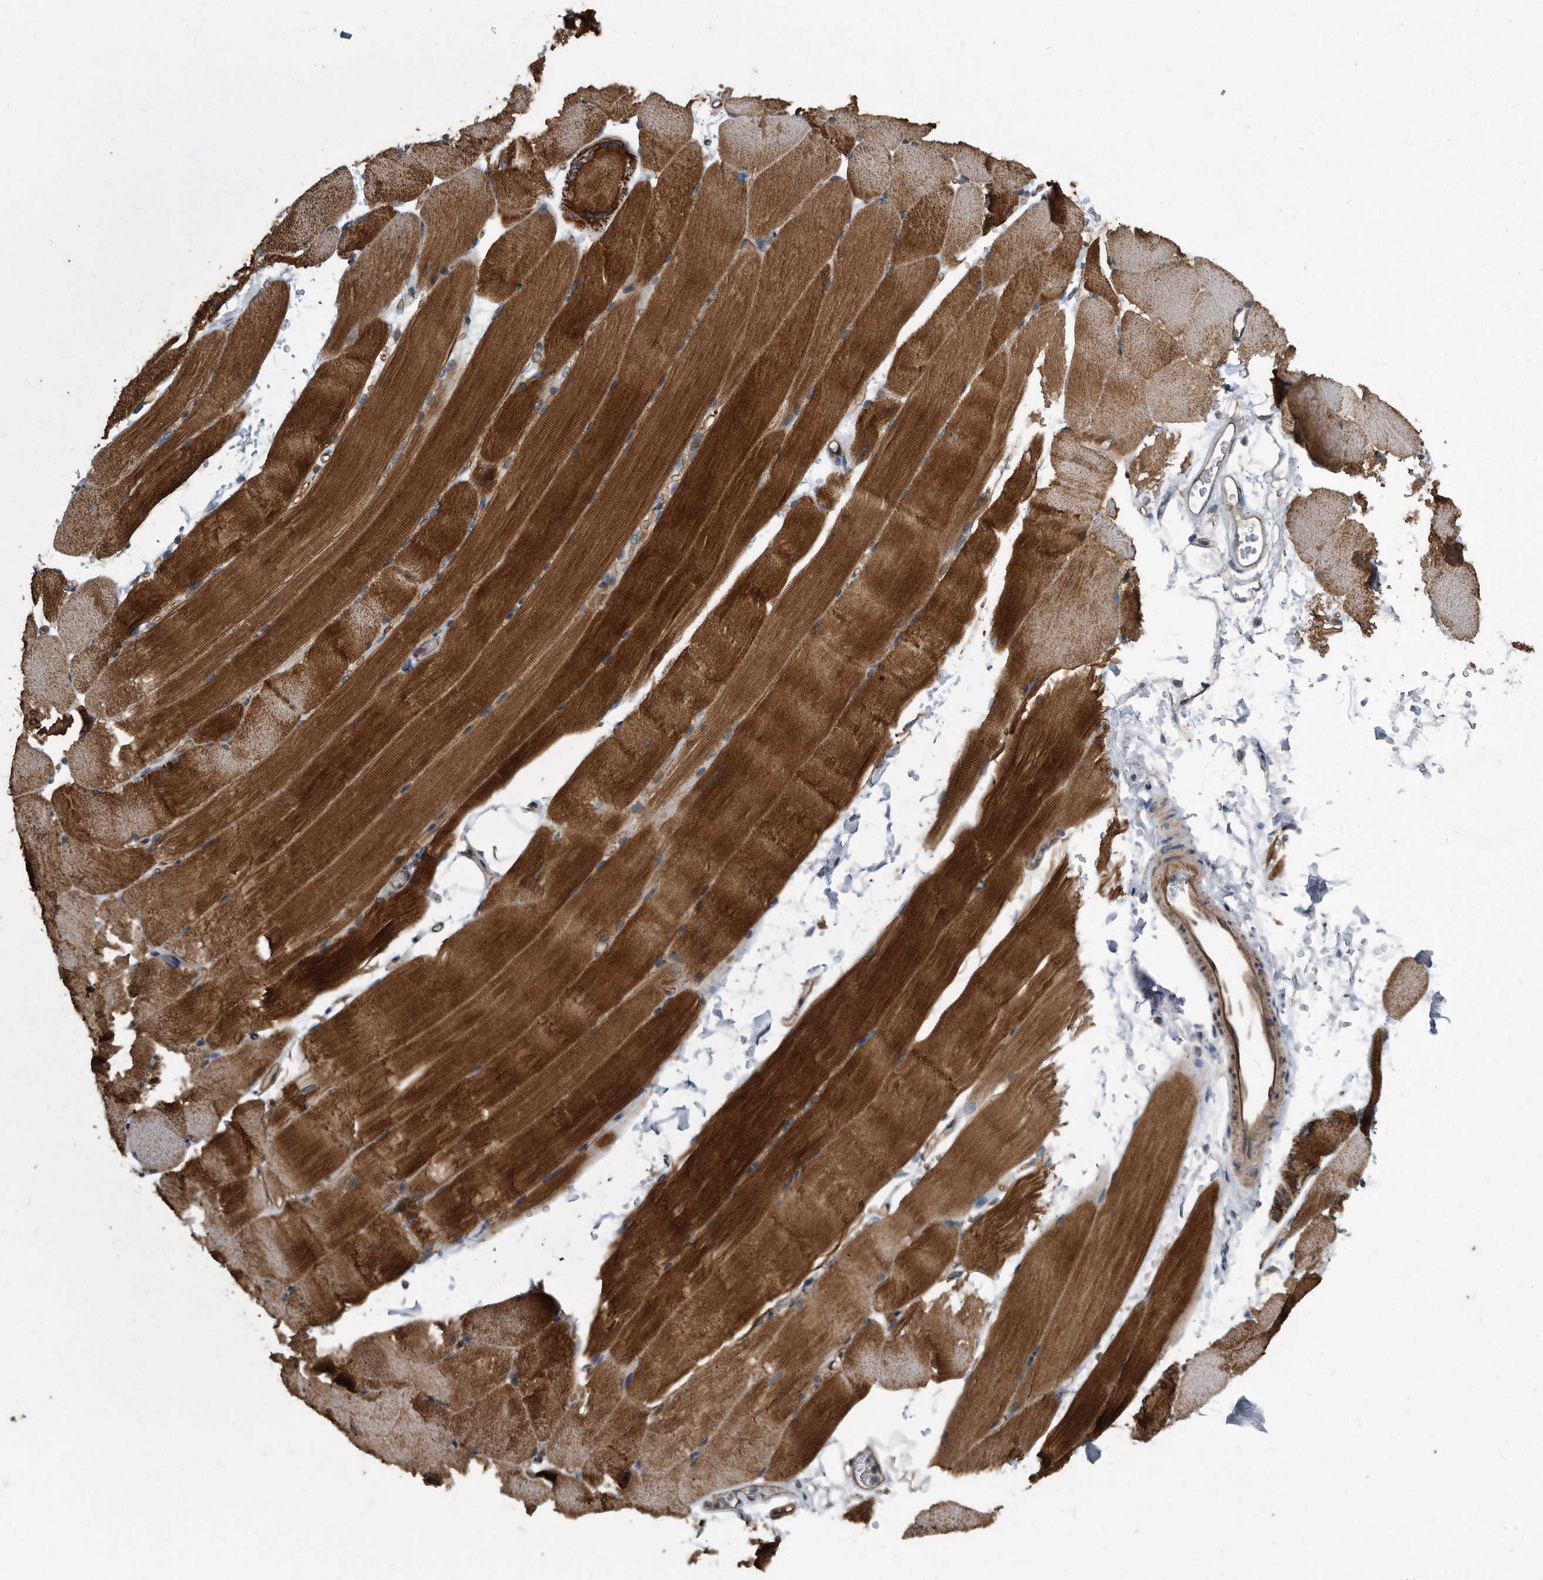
{"staining": {"intensity": "strong", "quantity": "25%-75%", "location": "cytoplasmic/membranous"}, "tissue": "skeletal muscle", "cell_type": "Myocytes", "image_type": "normal", "snomed": [{"axis": "morphology", "description": "Normal tissue, NOS"}, {"axis": "topography", "description": "Skeletal muscle"}, {"axis": "topography", "description": "Parathyroid gland"}], "caption": "Myocytes demonstrate high levels of strong cytoplasmic/membranous staining in about 25%-75% of cells in normal human skeletal muscle. The protein of interest is stained brown, and the nuclei are stained in blue (DAB IHC with brightfield microscopy, high magnification).", "gene": "ARMCX1", "patient": {"sex": "female", "age": 37}}